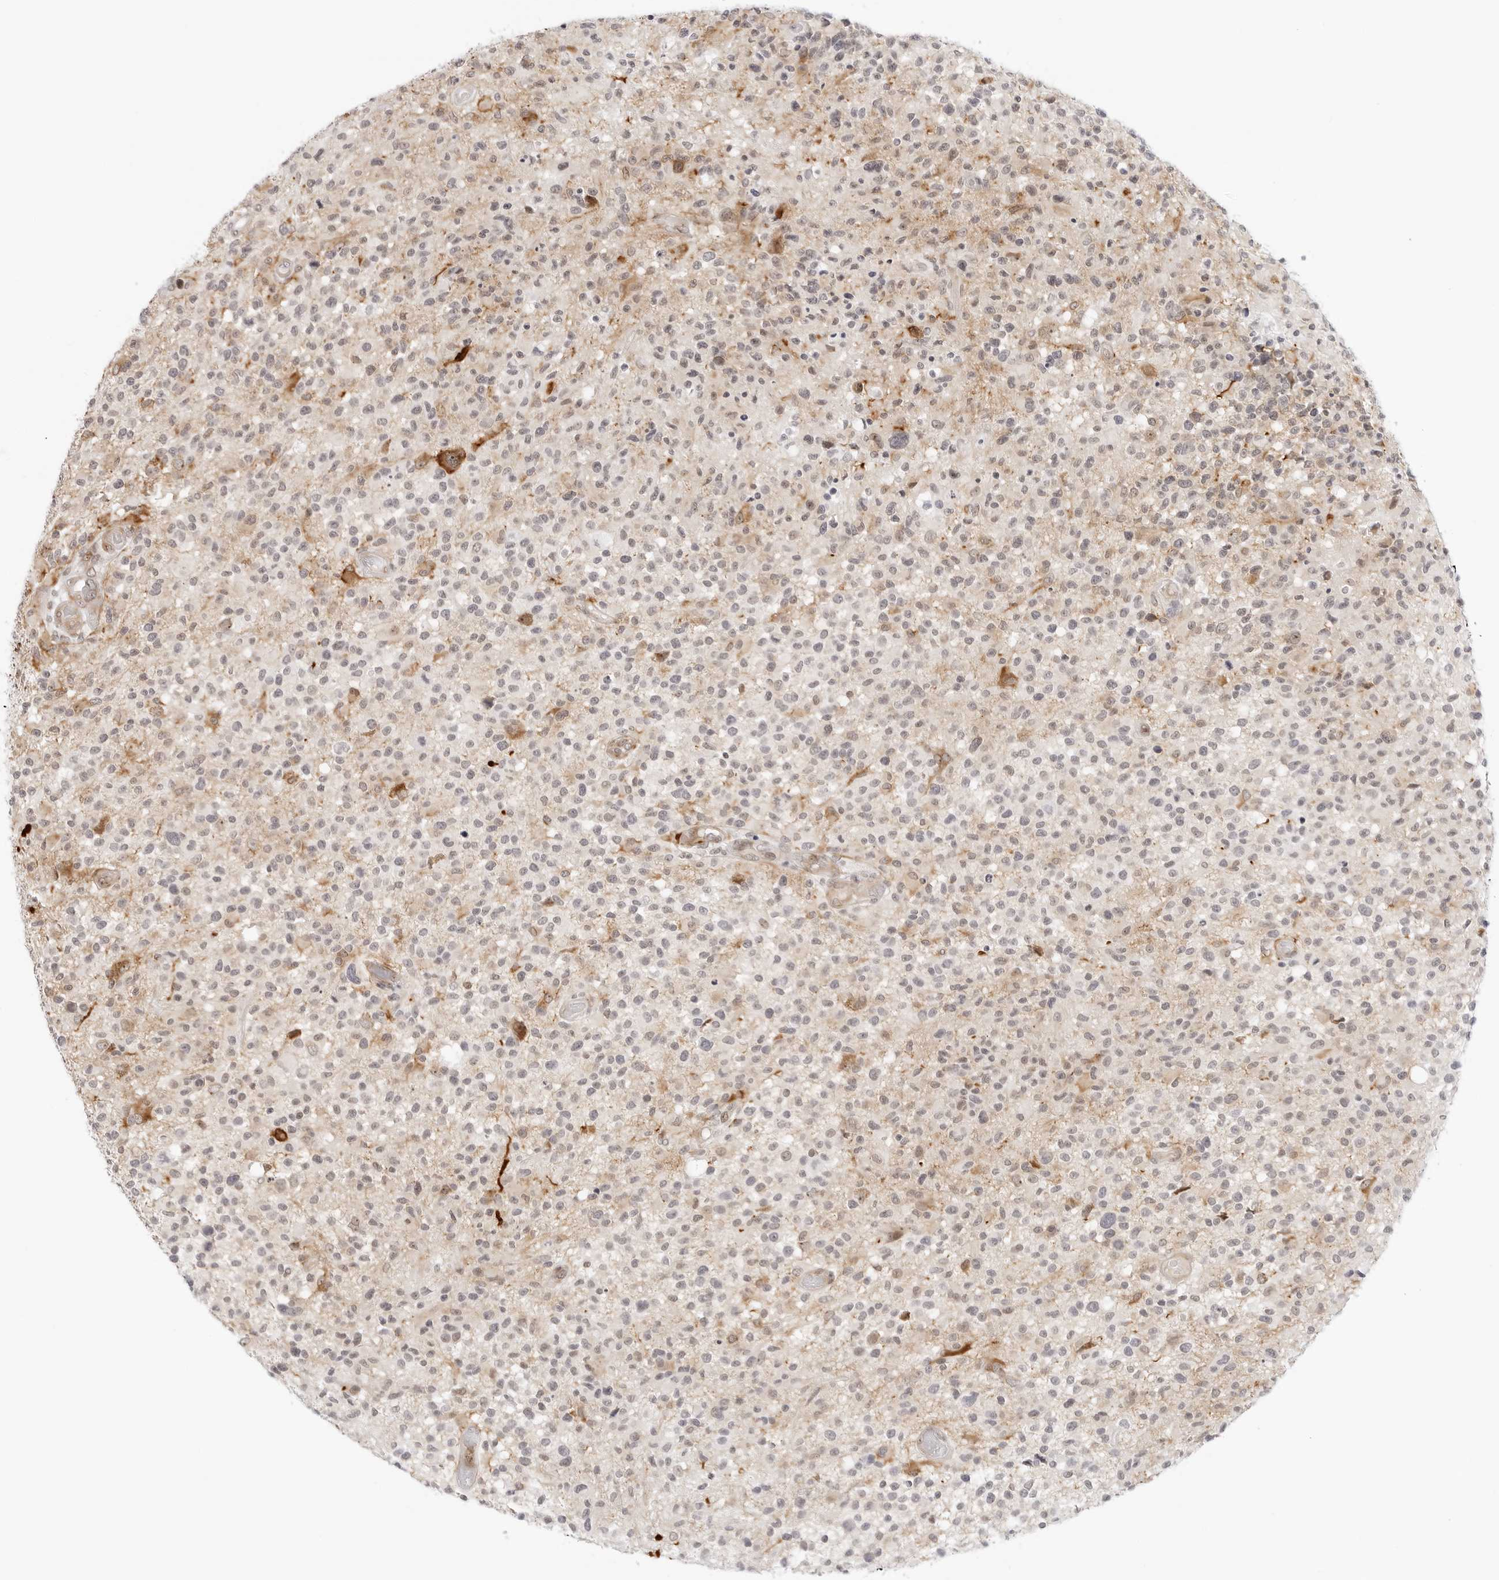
{"staining": {"intensity": "weak", "quantity": "<25%", "location": "cytoplasmic/membranous,nuclear"}, "tissue": "glioma", "cell_type": "Tumor cells", "image_type": "cancer", "snomed": [{"axis": "morphology", "description": "Glioma, malignant, High grade"}, {"axis": "morphology", "description": "Glioblastoma, NOS"}, {"axis": "topography", "description": "Brain"}], "caption": "This is an IHC histopathology image of malignant glioma (high-grade). There is no staining in tumor cells.", "gene": "HIPK3", "patient": {"sex": "male", "age": 60}}